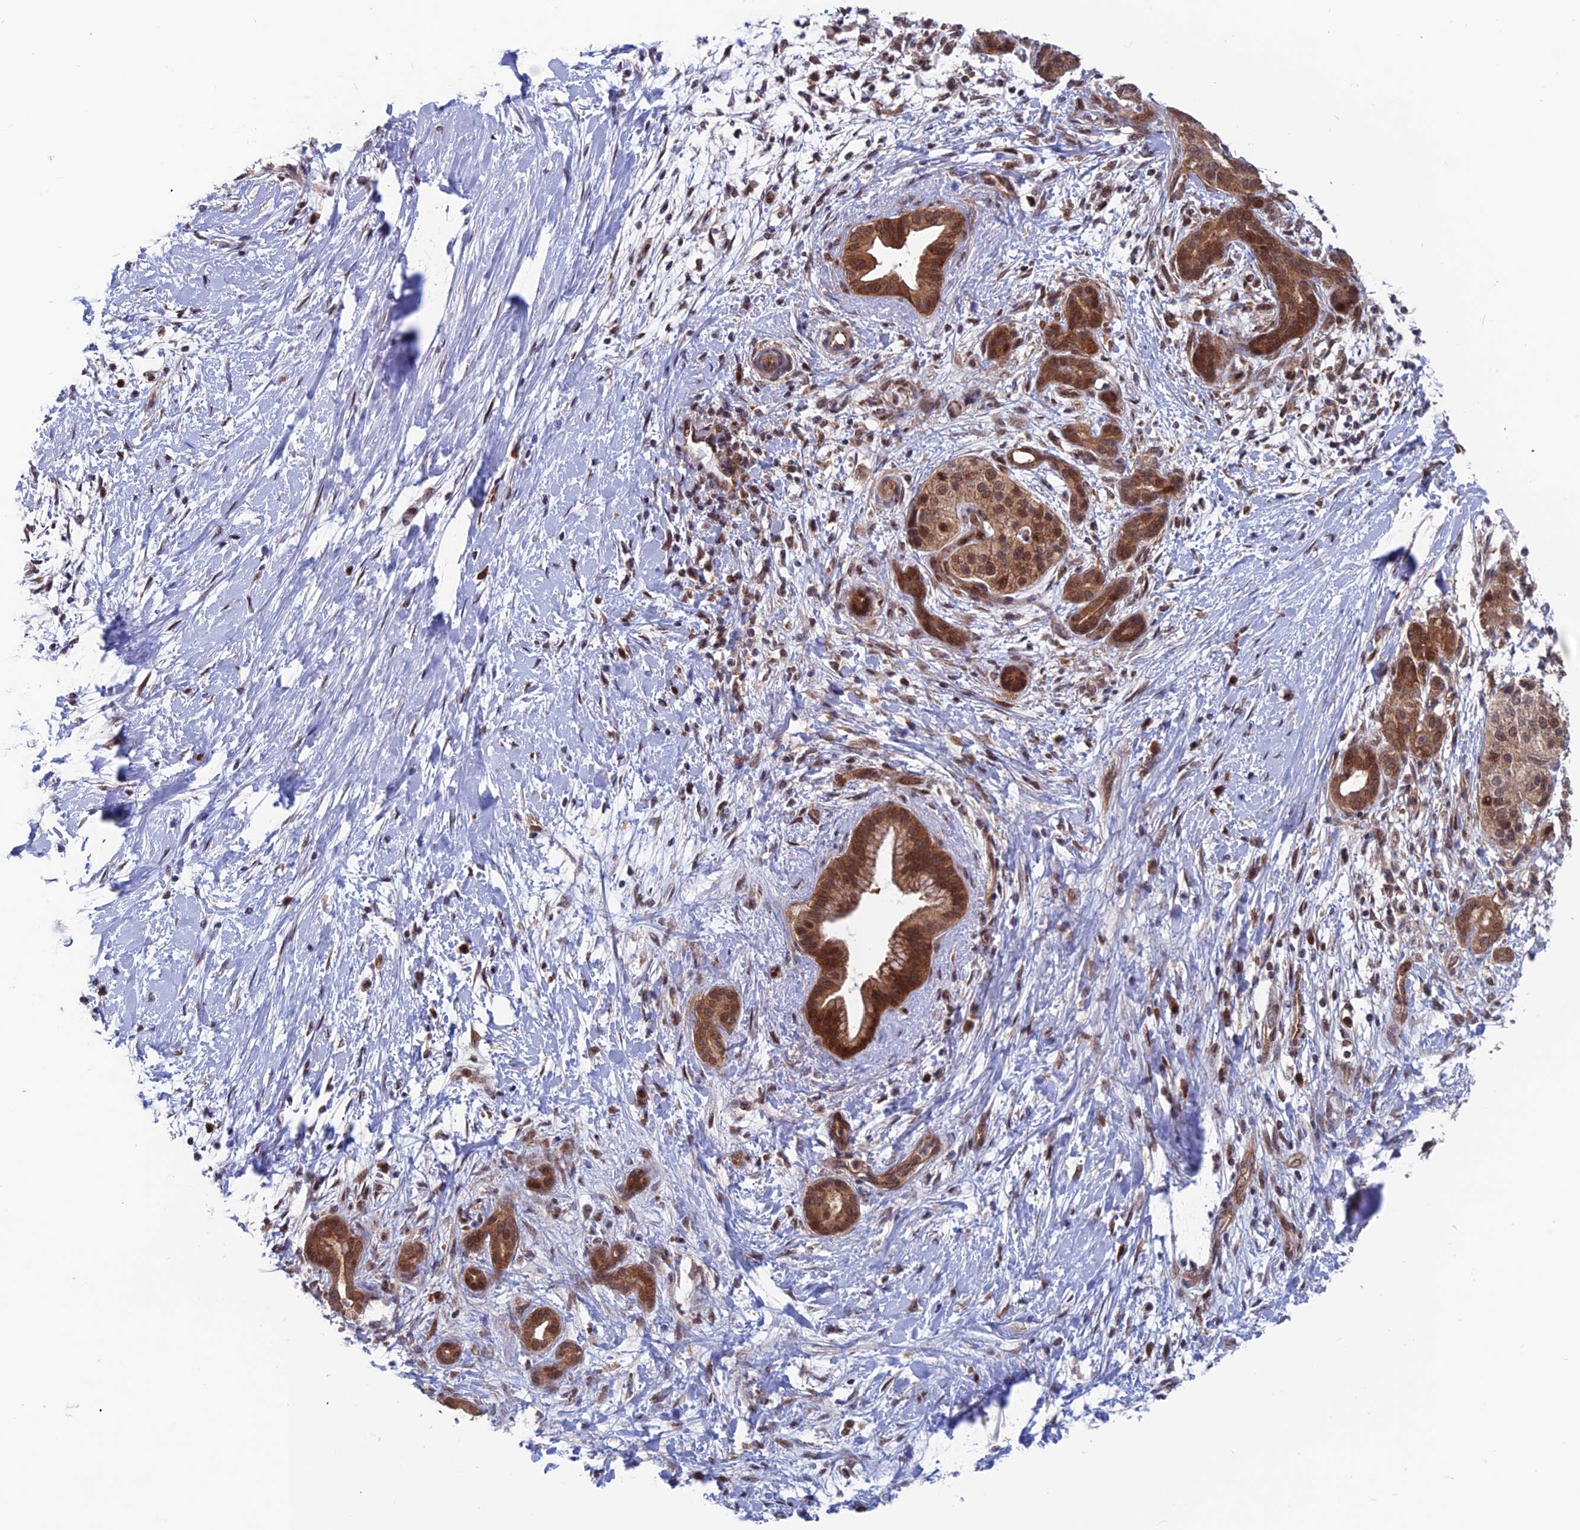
{"staining": {"intensity": "strong", "quantity": ">75%", "location": "cytoplasmic/membranous,nuclear"}, "tissue": "pancreatic cancer", "cell_type": "Tumor cells", "image_type": "cancer", "snomed": [{"axis": "morphology", "description": "Adenocarcinoma, NOS"}, {"axis": "topography", "description": "Pancreas"}], "caption": "Immunohistochemical staining of human pancreatic cancer (adenocarcinoma) reveals strong cytoplasmic/membranous and nuclear protein staining in approximately >75% of tumor cells.", "gene": "IGBP1", "patient": {"sex": "male", "age": 58}}